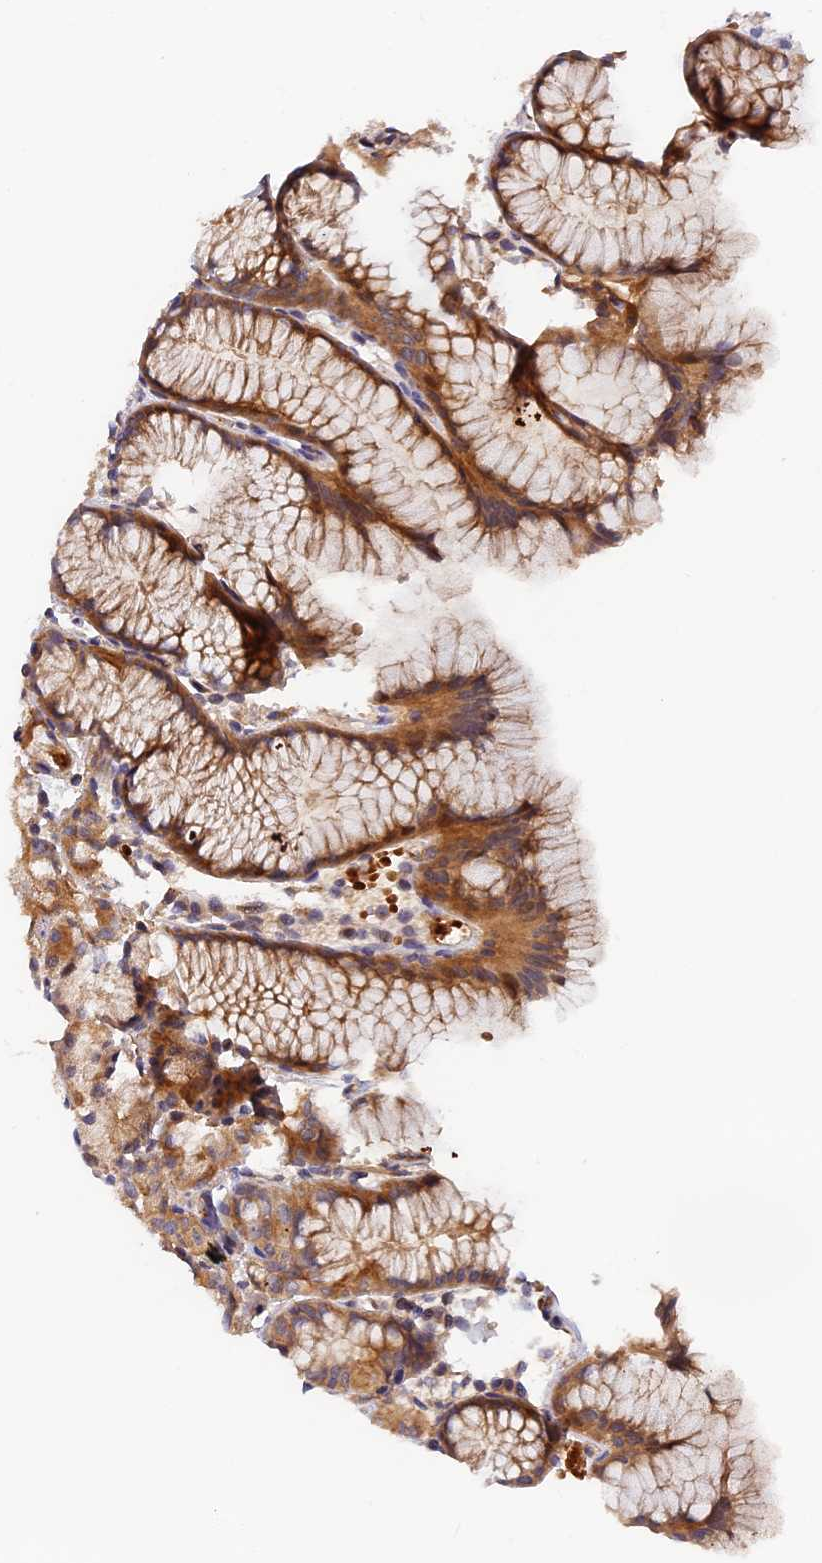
{"staining": {"intensity": "moderate", "quantity": ">75%", "location": "cytoplasmic/membranous"}, "tissue": "stomach", "cell_type": "Glandular cells", "image_type": "normal", "snomed": [{"axis": "morphology", "description": "Normal tissue, NOS"}, {"axis": "topography", "description": "Stomach, upper"}], "caption": "DAB (3,3'-diaminobenzidine) immunohistochemical staining of unremarkable stomach exhibits moderate cytoplasmic/membranous protein staining in about >75% of glandular cells. (Brightfield microscopy of DAB IHC at high magnification).", "gene": "MISP3", "patient": {"sex": "male", "age": 47}}